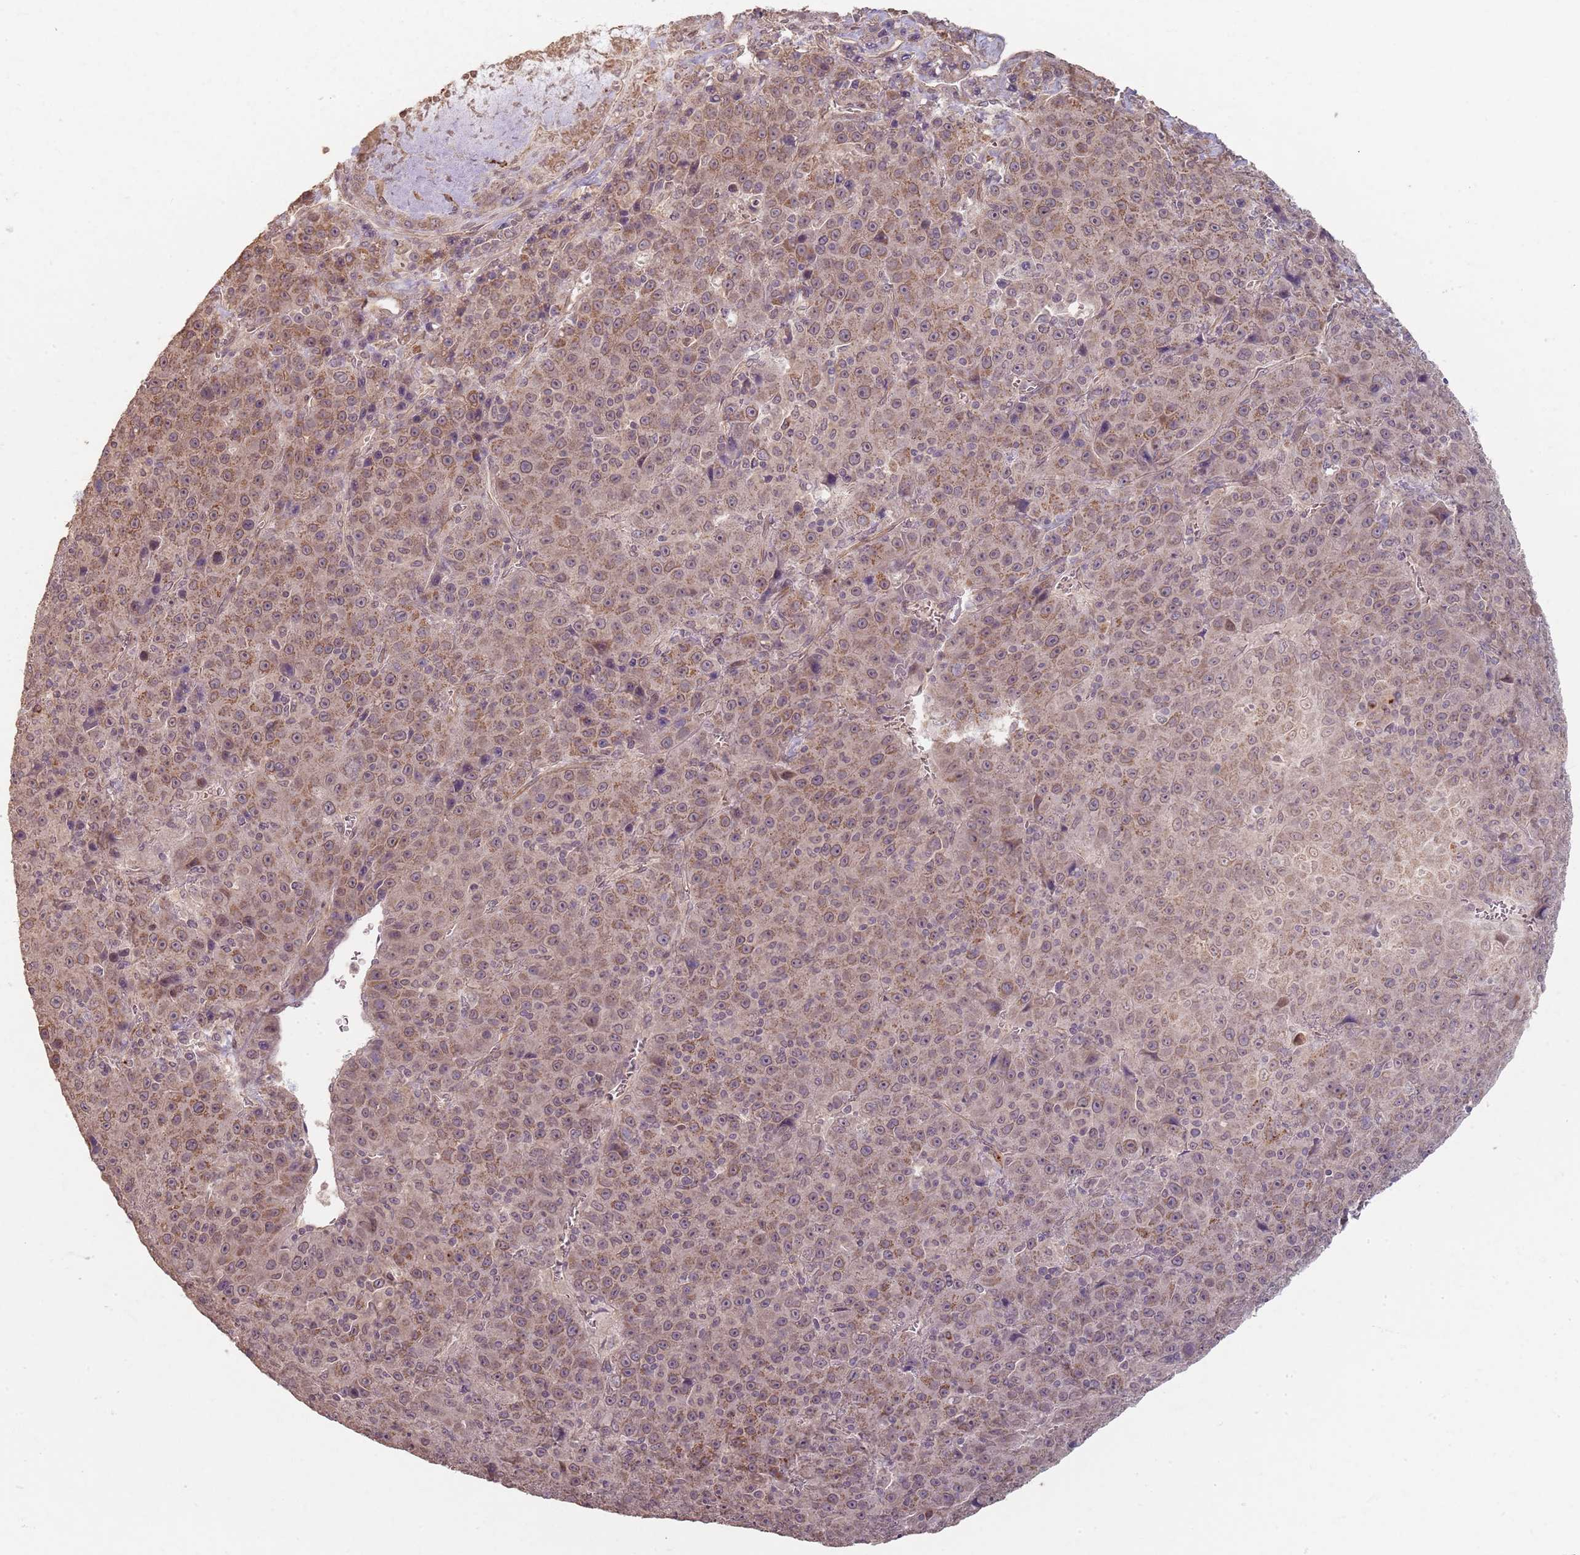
{"staining": {"intensity": "moderate", "quantity": ">75%", "location": "cytoplasmic/membranous"}, "tissue": "liver cancer", "cell_type": "Tumor cells", "image_type": "cancer", "snomed": [{"axis": "morphology", "description": "Carcinoma, Hepatocellular, NOS"}, {"axis": "topography", "description": "Liver"}], "caption": "A high-resolution photomicrograph shows immunohistochemistry (IHC) staining of liver hepatocellular carcinoma, which displays moderate cytoplasmic/membranous staining in about >75% of tumor cells. (DAB (3,3'-diaminobenzidine) IHC, brown staining for protein, blue staining for nuclei).", "gene": "CCDC168", "patient": {"sex": "female", "age": 53}}